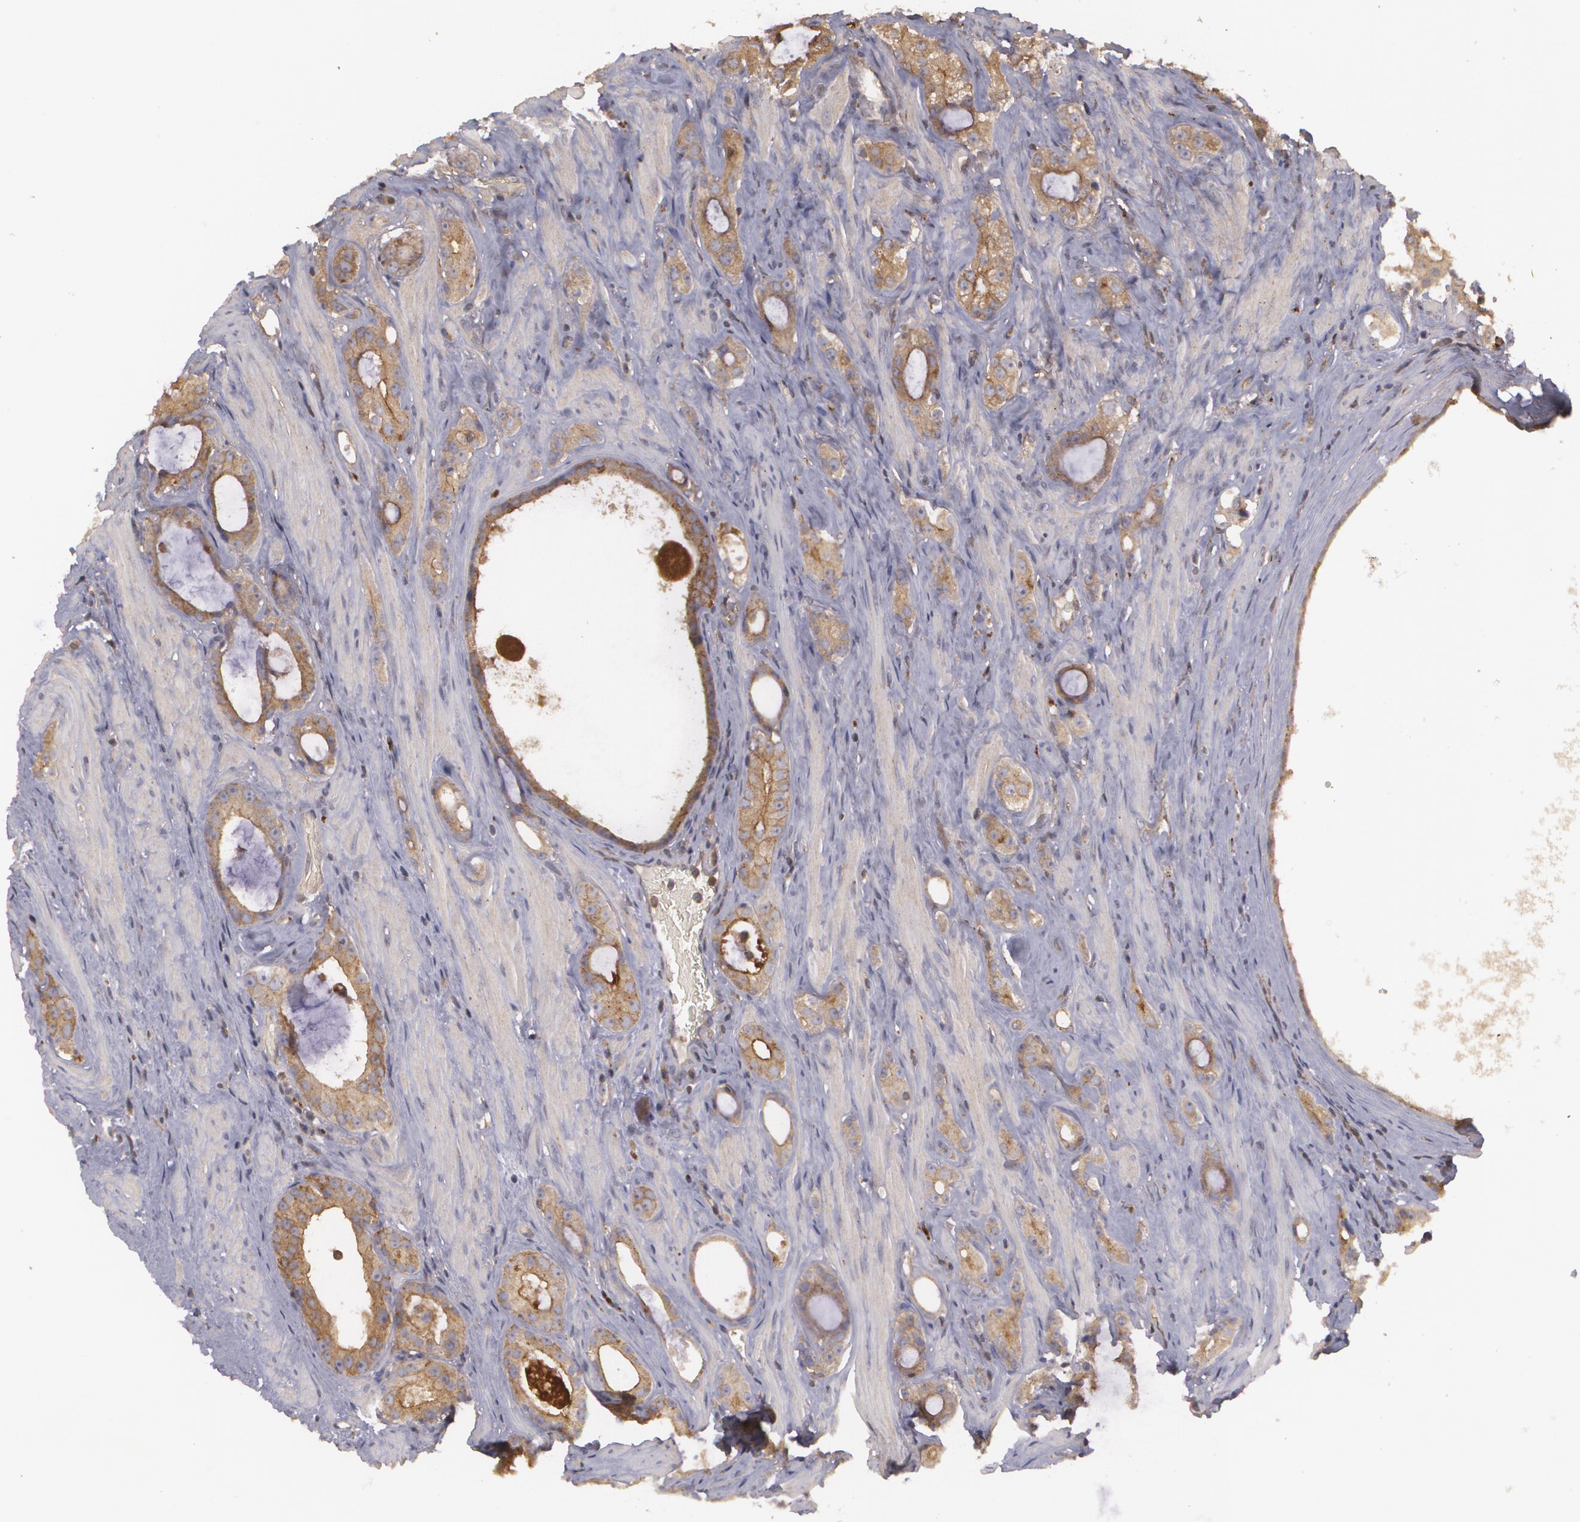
{"staining": {"intensity": "weak", "quantity": ">75%", "location": "cytoplasmic/membranous"}, "tissue": "prostate cancer", "cell_type": "Tumor cells", "image_type": "cancer", "snomed": [{"axis": "morphology", "description": "Adenocarcinoma, Medium grade"}, {"axis": "topography", "description": "Prostate"}], "caption": "Immunohistochemical staining of human prostate medium-grade adenocarcinoma exhibits low levels of weak cytoplasmic/membranous protein expression in approximately >75% of tumor cells.", "gene": "HRAS", "patient": {"sex": "male", "age": 73}}